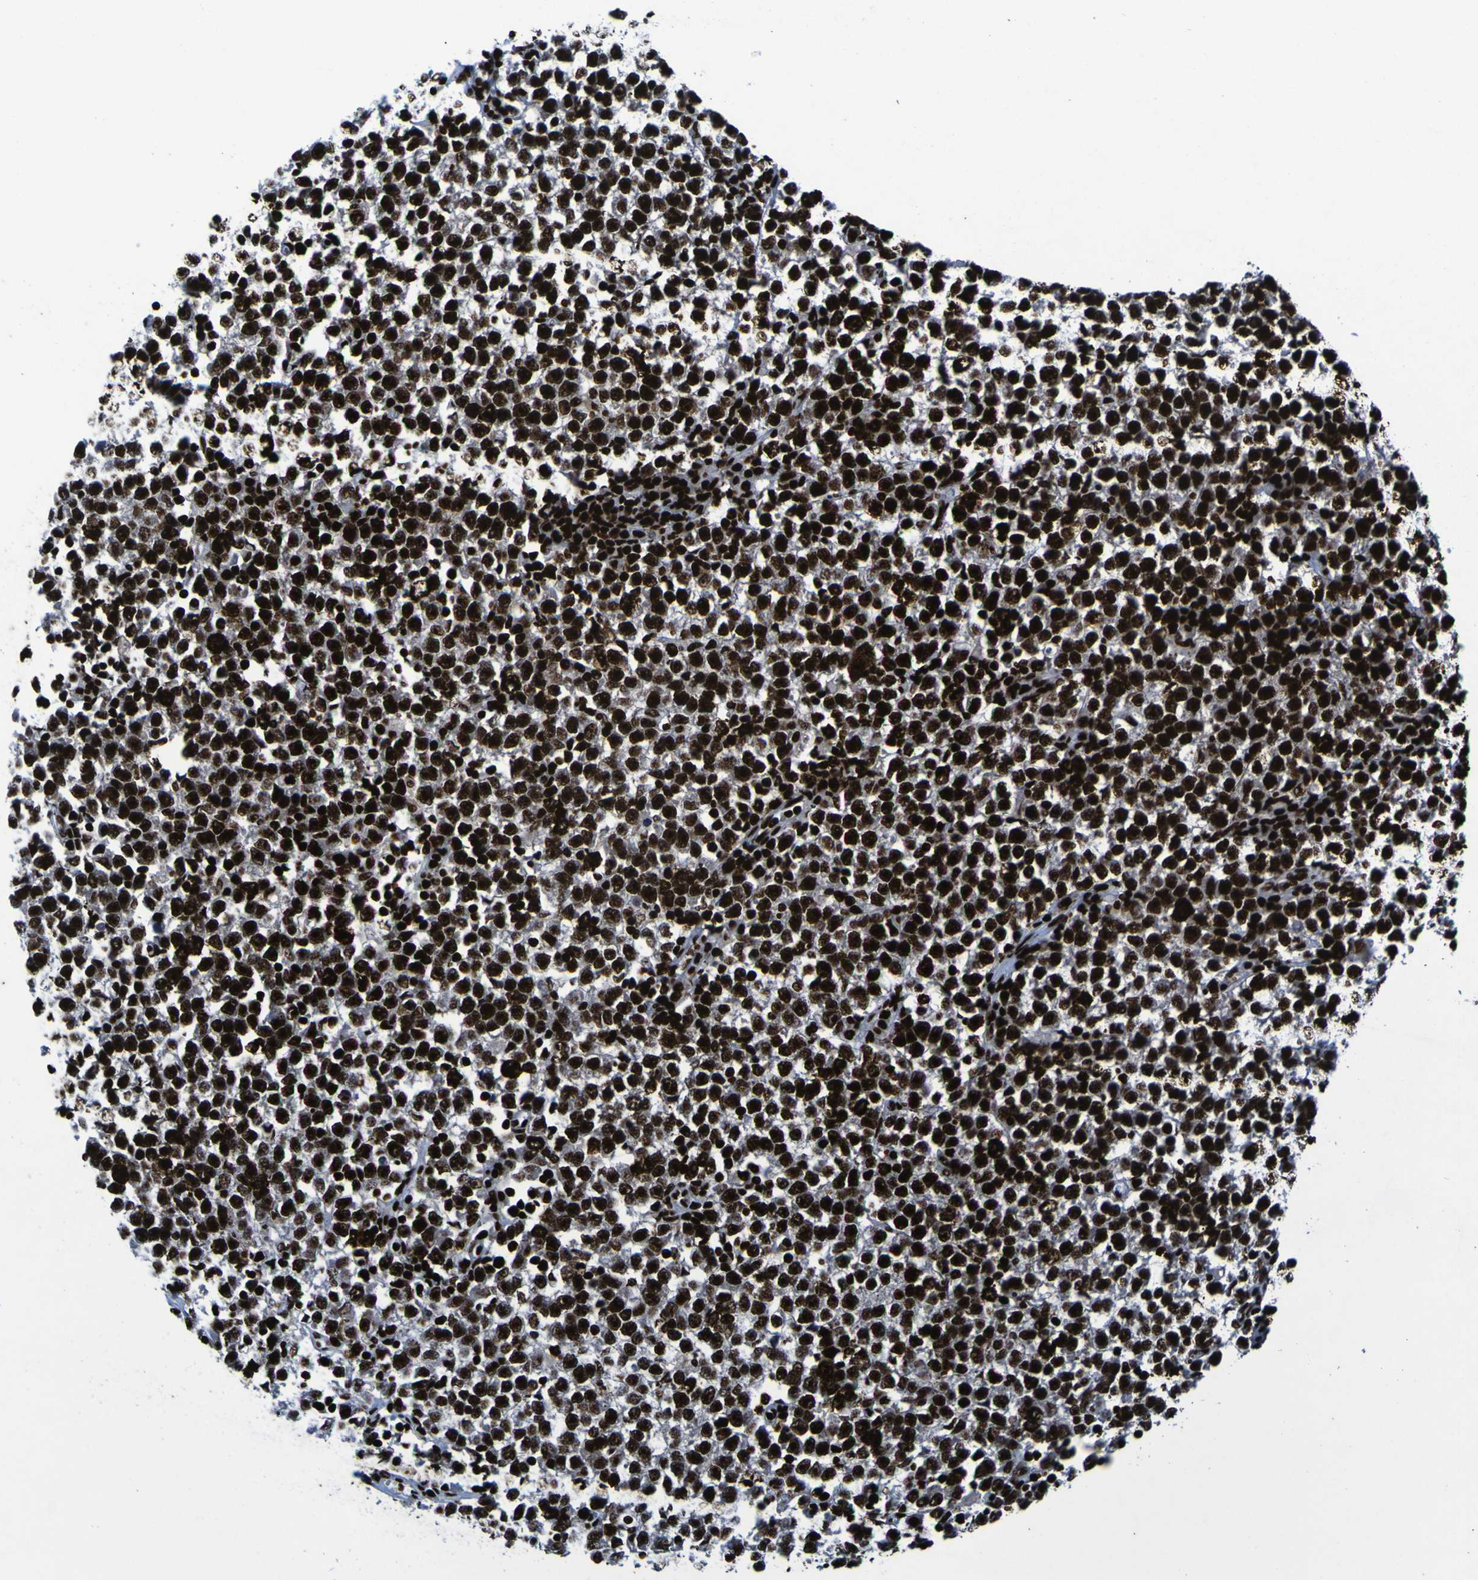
{"staining": {"intensity": "strong", "quantity": ">75%", "location": "nuclear"}, "tissue": "testis cancer", "cell_type": "Tumor cells", "image_type": "cancer", "snomed": [{"axis": "morphology", "description": "Seminoma, NOS"}, {"axis": "topography", "description": "Testis"}], "caption": "High-magnification brightfield microscopy of testis cancer (seminoma) stained with DAB (3,3'-diaminobenzidine) (brown) and counterstained with hematoxylin (blue). tumor cells exhibit strong nuclear expression is appreciated in approximately>75% of cells. (IHC, brightfield microscopy, high magnification).", "gene": "NPM1", "patient": {"sex": "male", "age": 43}}